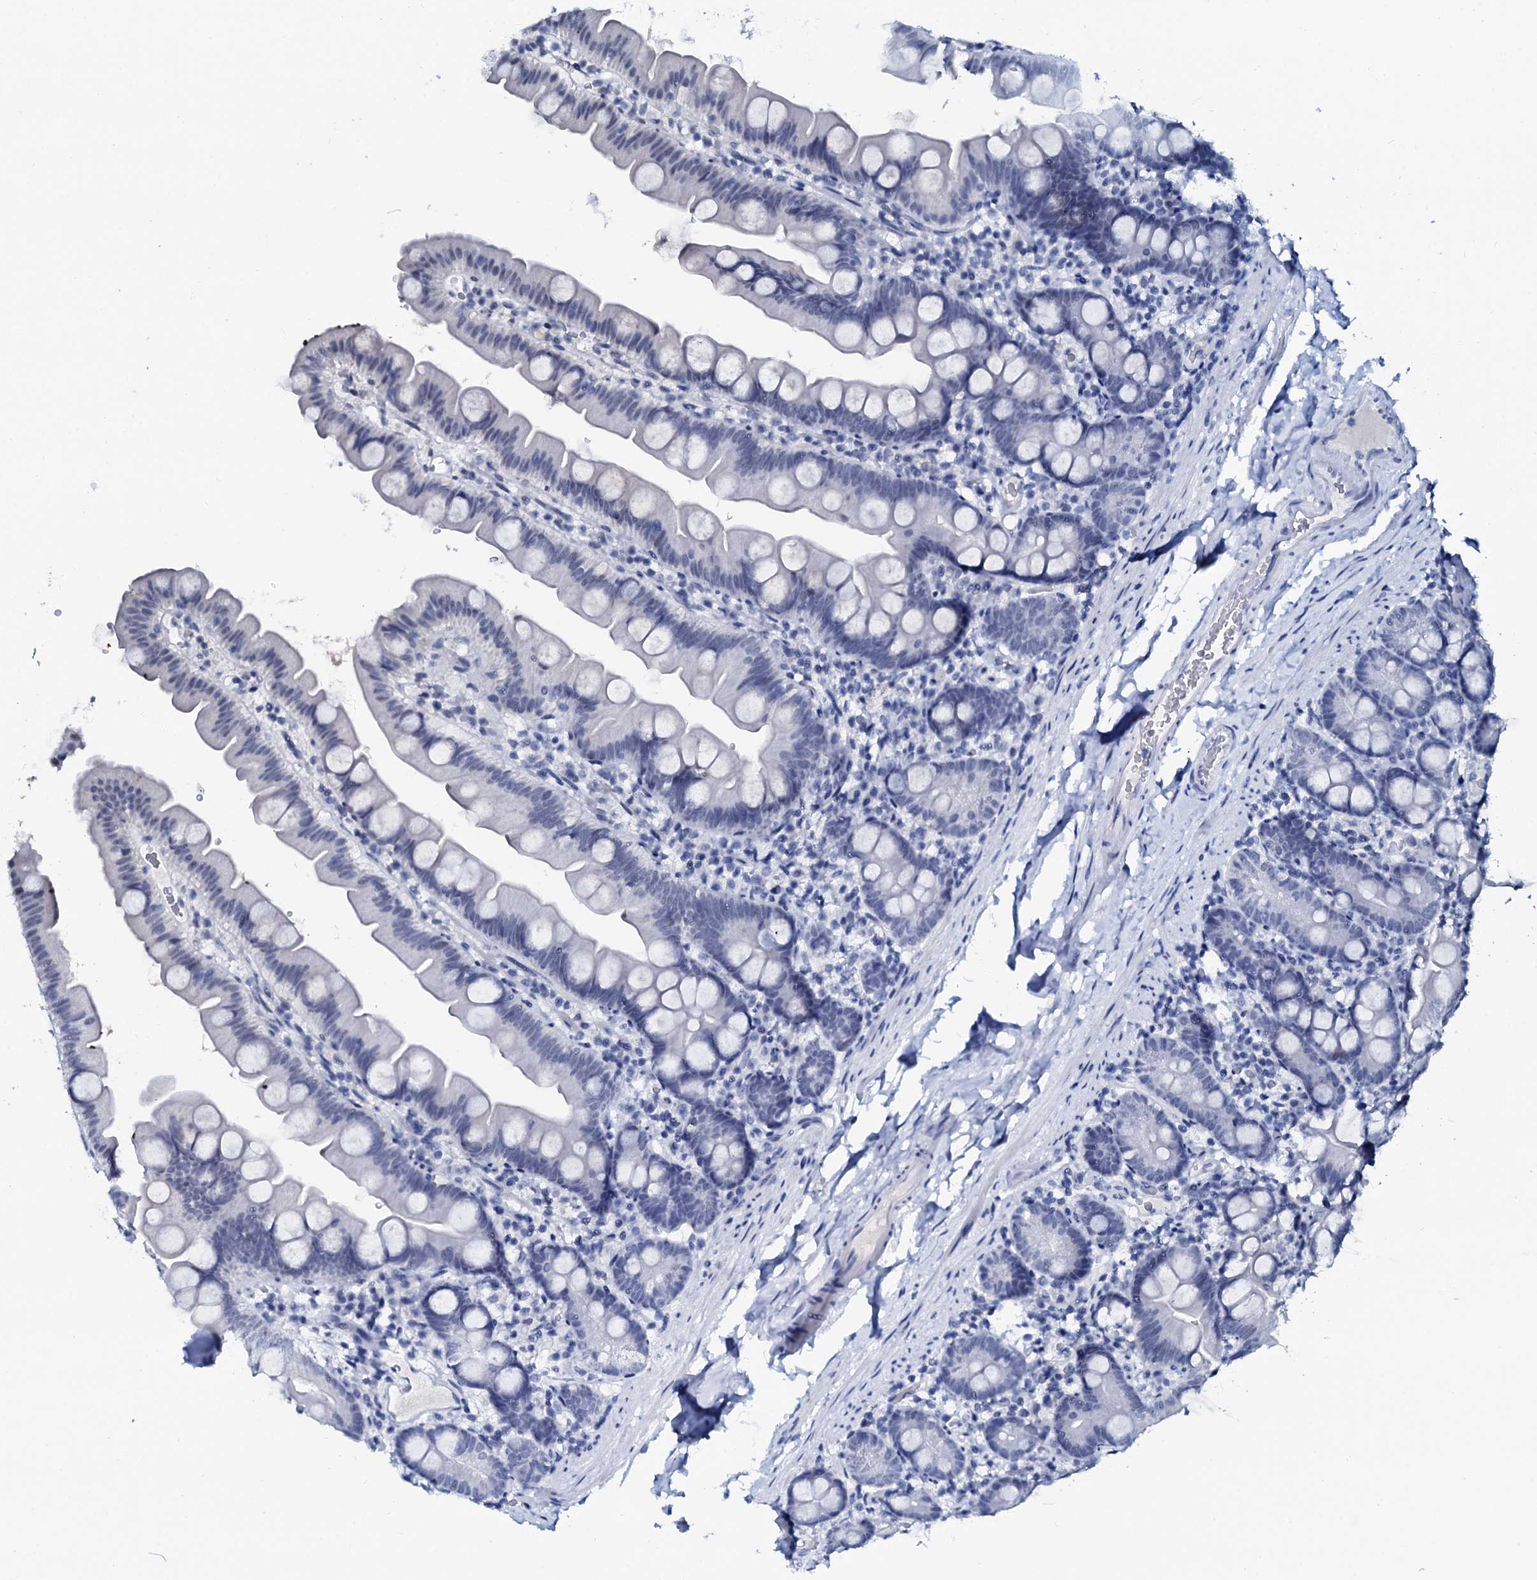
{"staining": {"intensity": "negative", "quantity": "none", "location": "none"}, "tissue": "small intestine", "cell_type": "Glandular cells", "image_type": "normal", "snomed": [{"axis": "morphology", "description": "Normal tissue, NOS"}, {"axis": "topography", "description": "Small intestine"}], "caption": "There is no significant positivity in glandular cells of small intestine. Nuclei are stained in blue.", "gene": "SPATA19", "patient": {"sex": "female", "age": 68}}